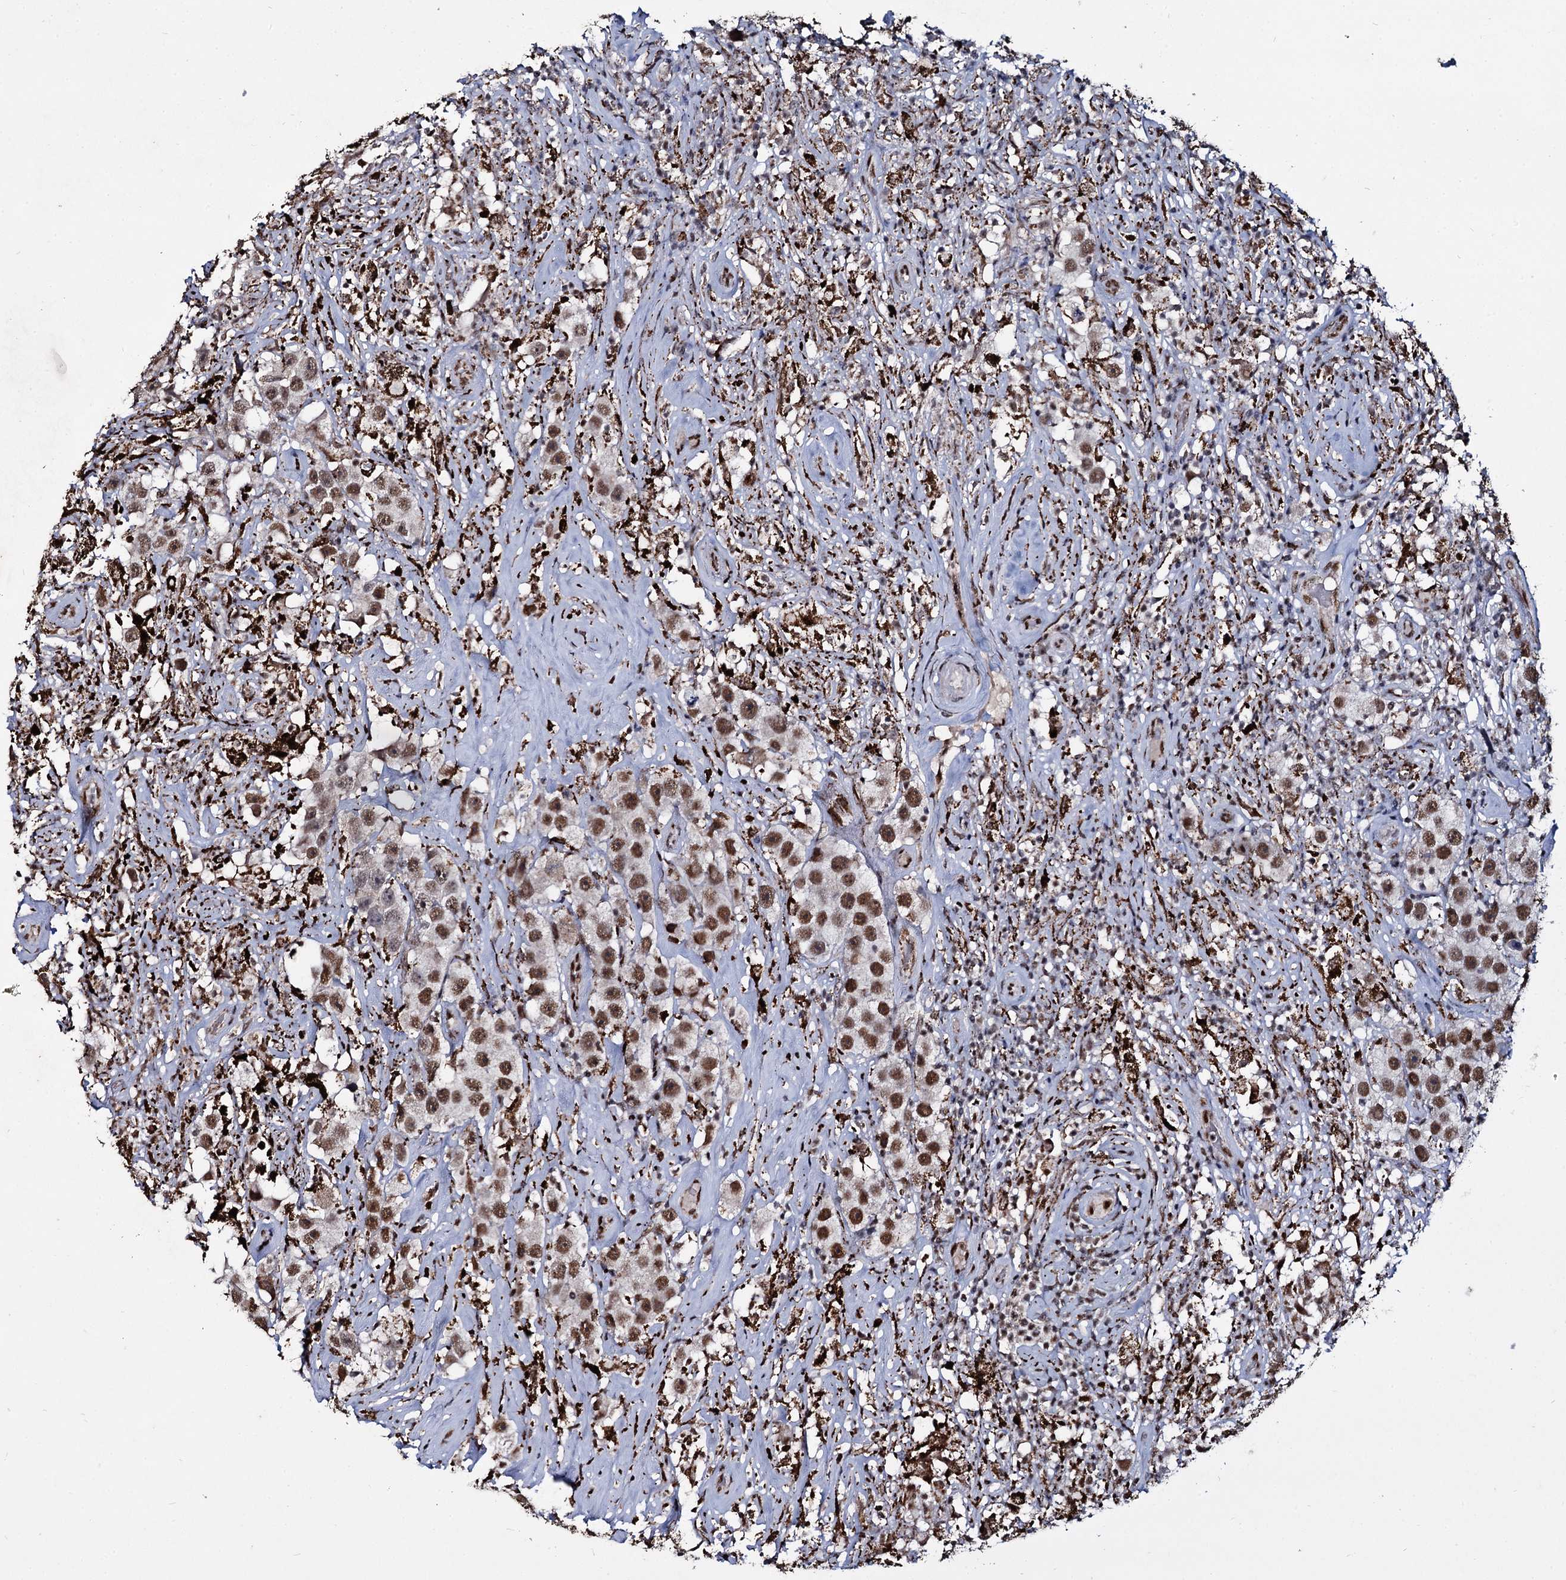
{"staining": {"intensity": "moderate", "quantity": ">75%", "location": "nuclear"}, "tissue": "testis cancer", "cell_type": "Tumor cells", "image_type": "cancer", "snomed": [{"axis": "morphology", "description": "Seminoma, NOS"}, {"axis": "topography", "description": "Testis"}], "caption": "There is medium levels of moderate nuclear staining in tumor cells of testis cancer, as demonstrated by immunohistochemical staining (brown color).", "gene": "RPUSD4", "patient": {"sex": "male", "age": 49}}